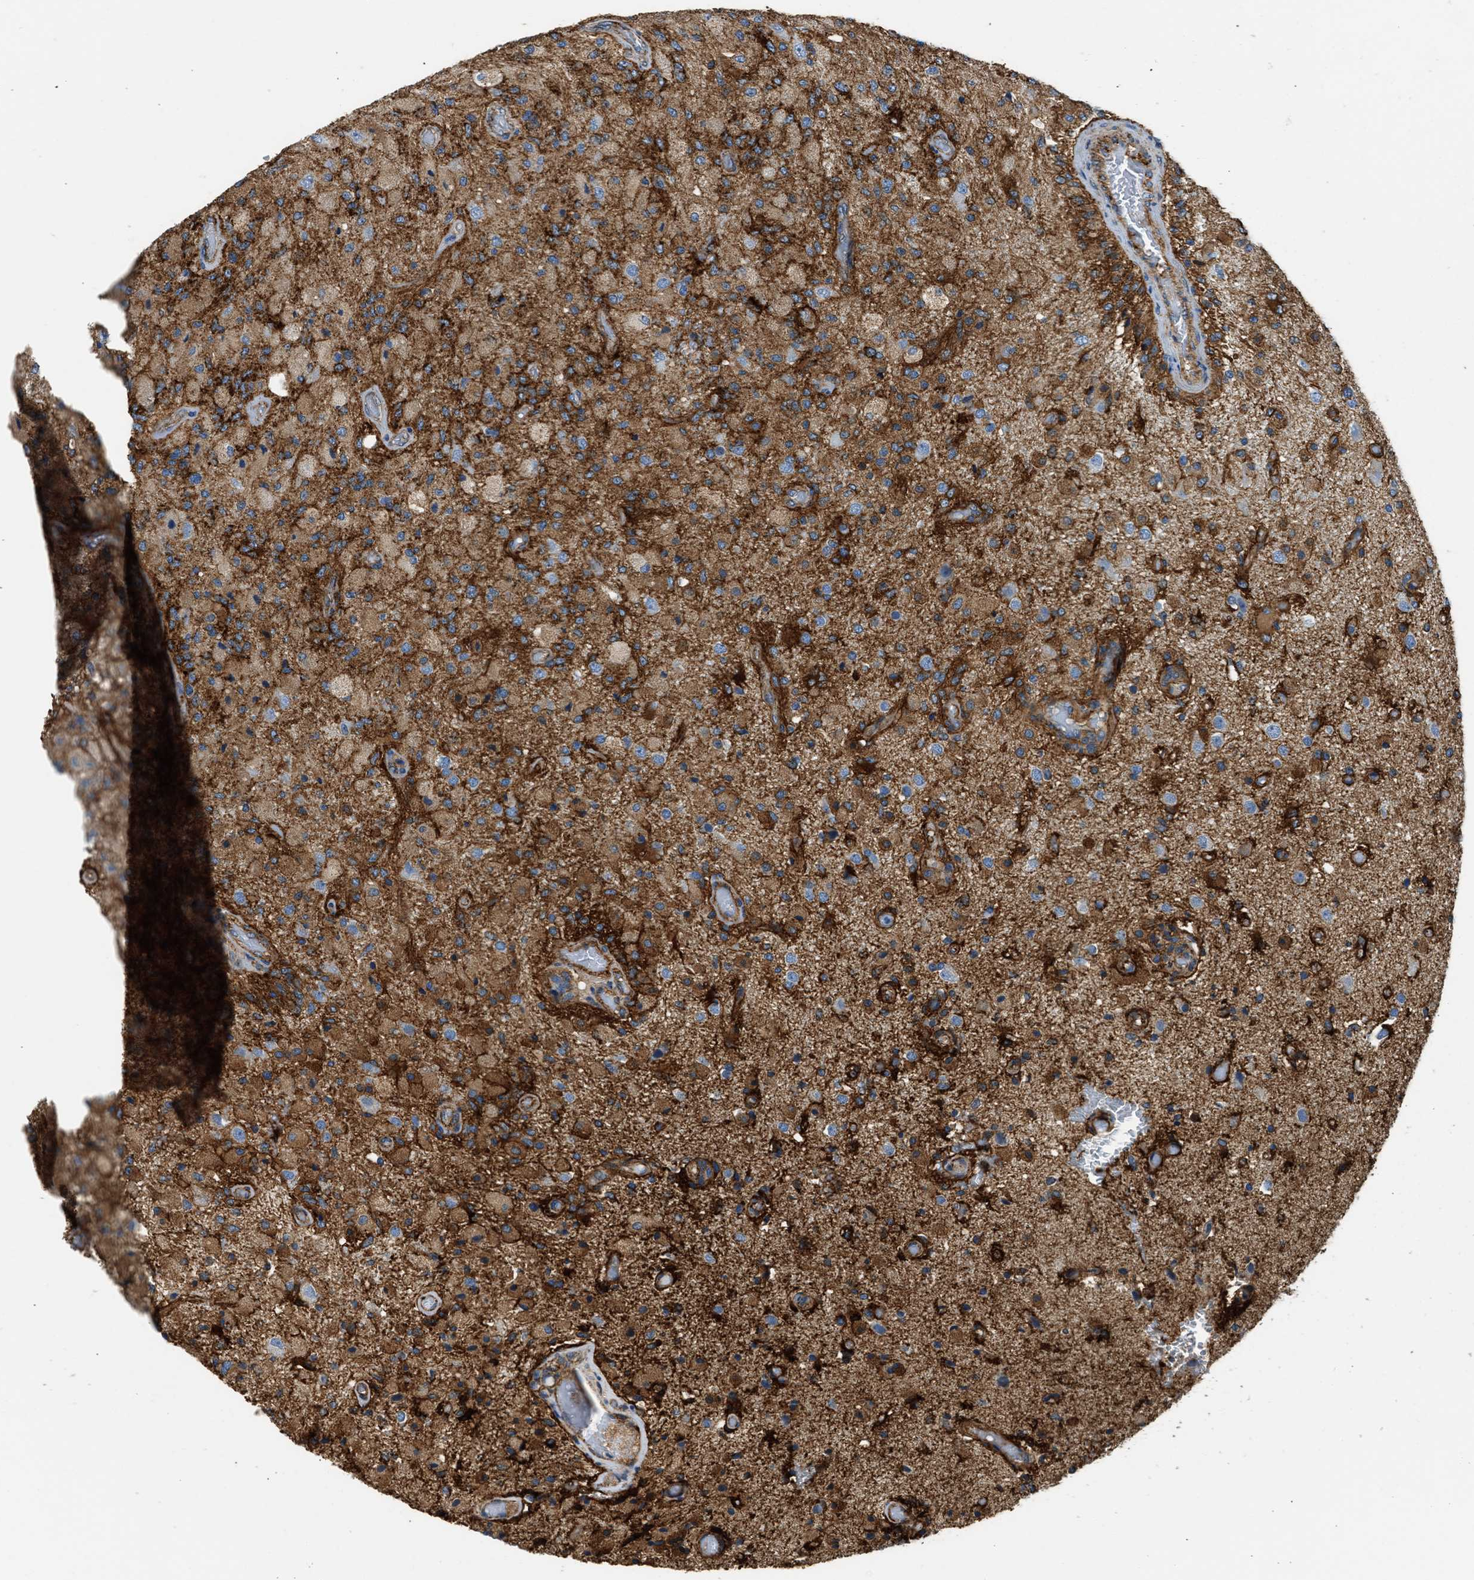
{"staining": {"intensity": "strong", "quantity": "25%-75%", "location": "cytoplasmic/membranous"}, "tissue": "glioma", "cell_type": "Tumor cells", "image_type": "cancer", "snomed": [{"axis": "morphology", "description": "Normal tissue, NOS"}, {"axis": "morphology", "description": "Glioma, malignant, High grade"}, {"axis": "topography", "description": "Cerebral cortex"}], "caption": "Immunohistochemistry (IHC) of glioma demonstrates high levels of strong cytoplasmic/membranous staining in about 25%-75% of tumor cells.", "gene": "SEPTIN2", "patient": {"sex": "male", "age": 77}}